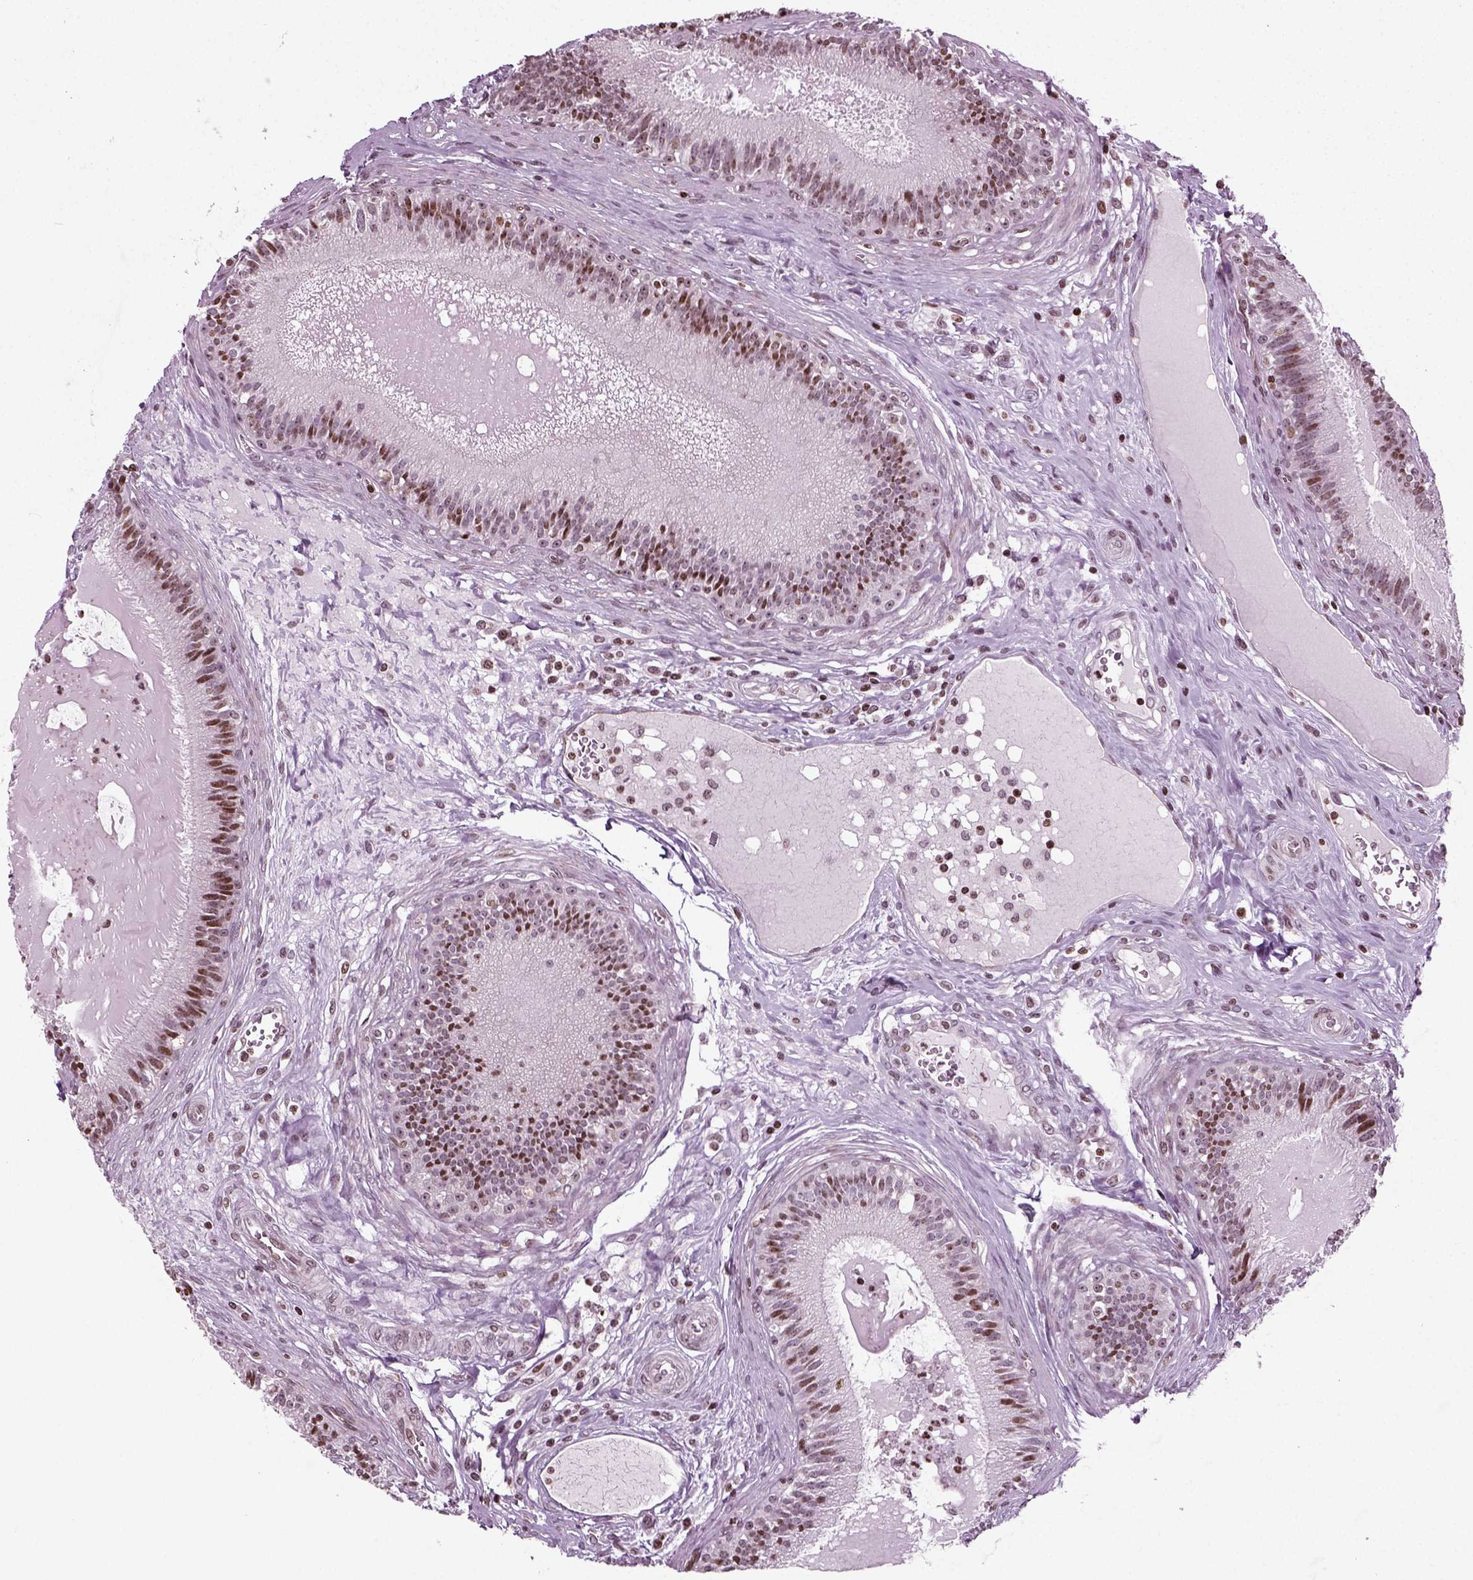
{"staining": {"intensity": "strong", "quantity": "25%-75%", "location": "nuclear"}, "tissue": "epididymis", "cell_type": "Glandular cells", "image_type": "normal", "snomed": [{"axis": "morphology", "description": "Normal tissue, NOS"}, {"axis": "topography", "description": "Epididymis"}], "caption": "A high amount of strong nuclear positivity is seen in approximately 25%-75% of glandular cells in unremarkable epididymis.", "gene": "HEYL", "patient": {"sex": "male", "age": 27}}